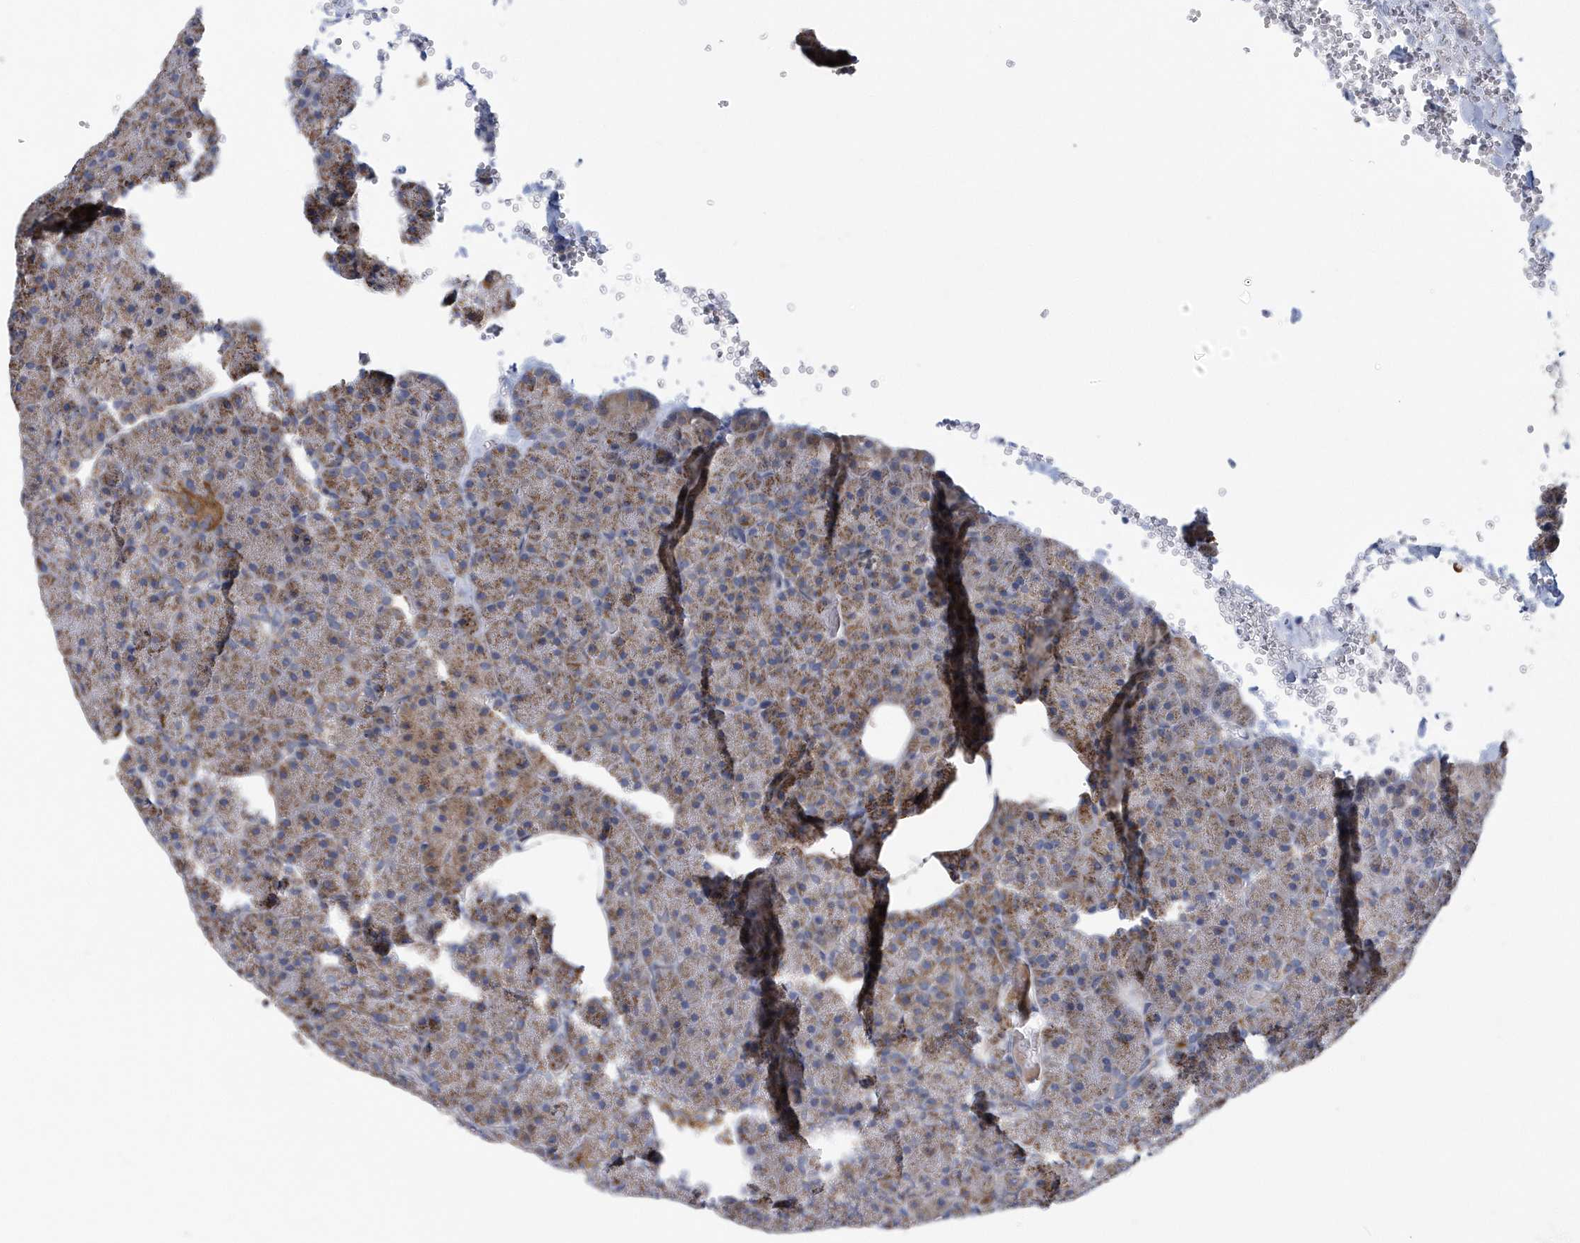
{"staining": {"intensity": "moderate", "quantity": ">75%", "location": "cytoplasmic/membranous"}, "tissue": "pancreas", "cell_type": "Exocrine glandular cells", "image_type": "normal", "snomed": [{"axis": "morphology", "description": "Normal tissue, NOS"}, {"axis": "morphology", "description": "Carcinoid, malignant, NOS"}, {"axis": "topography", "description": "Pancreas"}], "caption": "An immunohistochemistry (IHC) image of normal tissue is shown. Protein staining in brown labels moderate cytoplasmic/membranous positivity in pancreas within exocrine glandular cells. The protein of interest is stained brown, and the nuclei are stained in blue (DAB IHC with brightfield microscopy, high magnification).", "gene": "VWA5B2", "patient": {"sex": "female", "age": 35}}